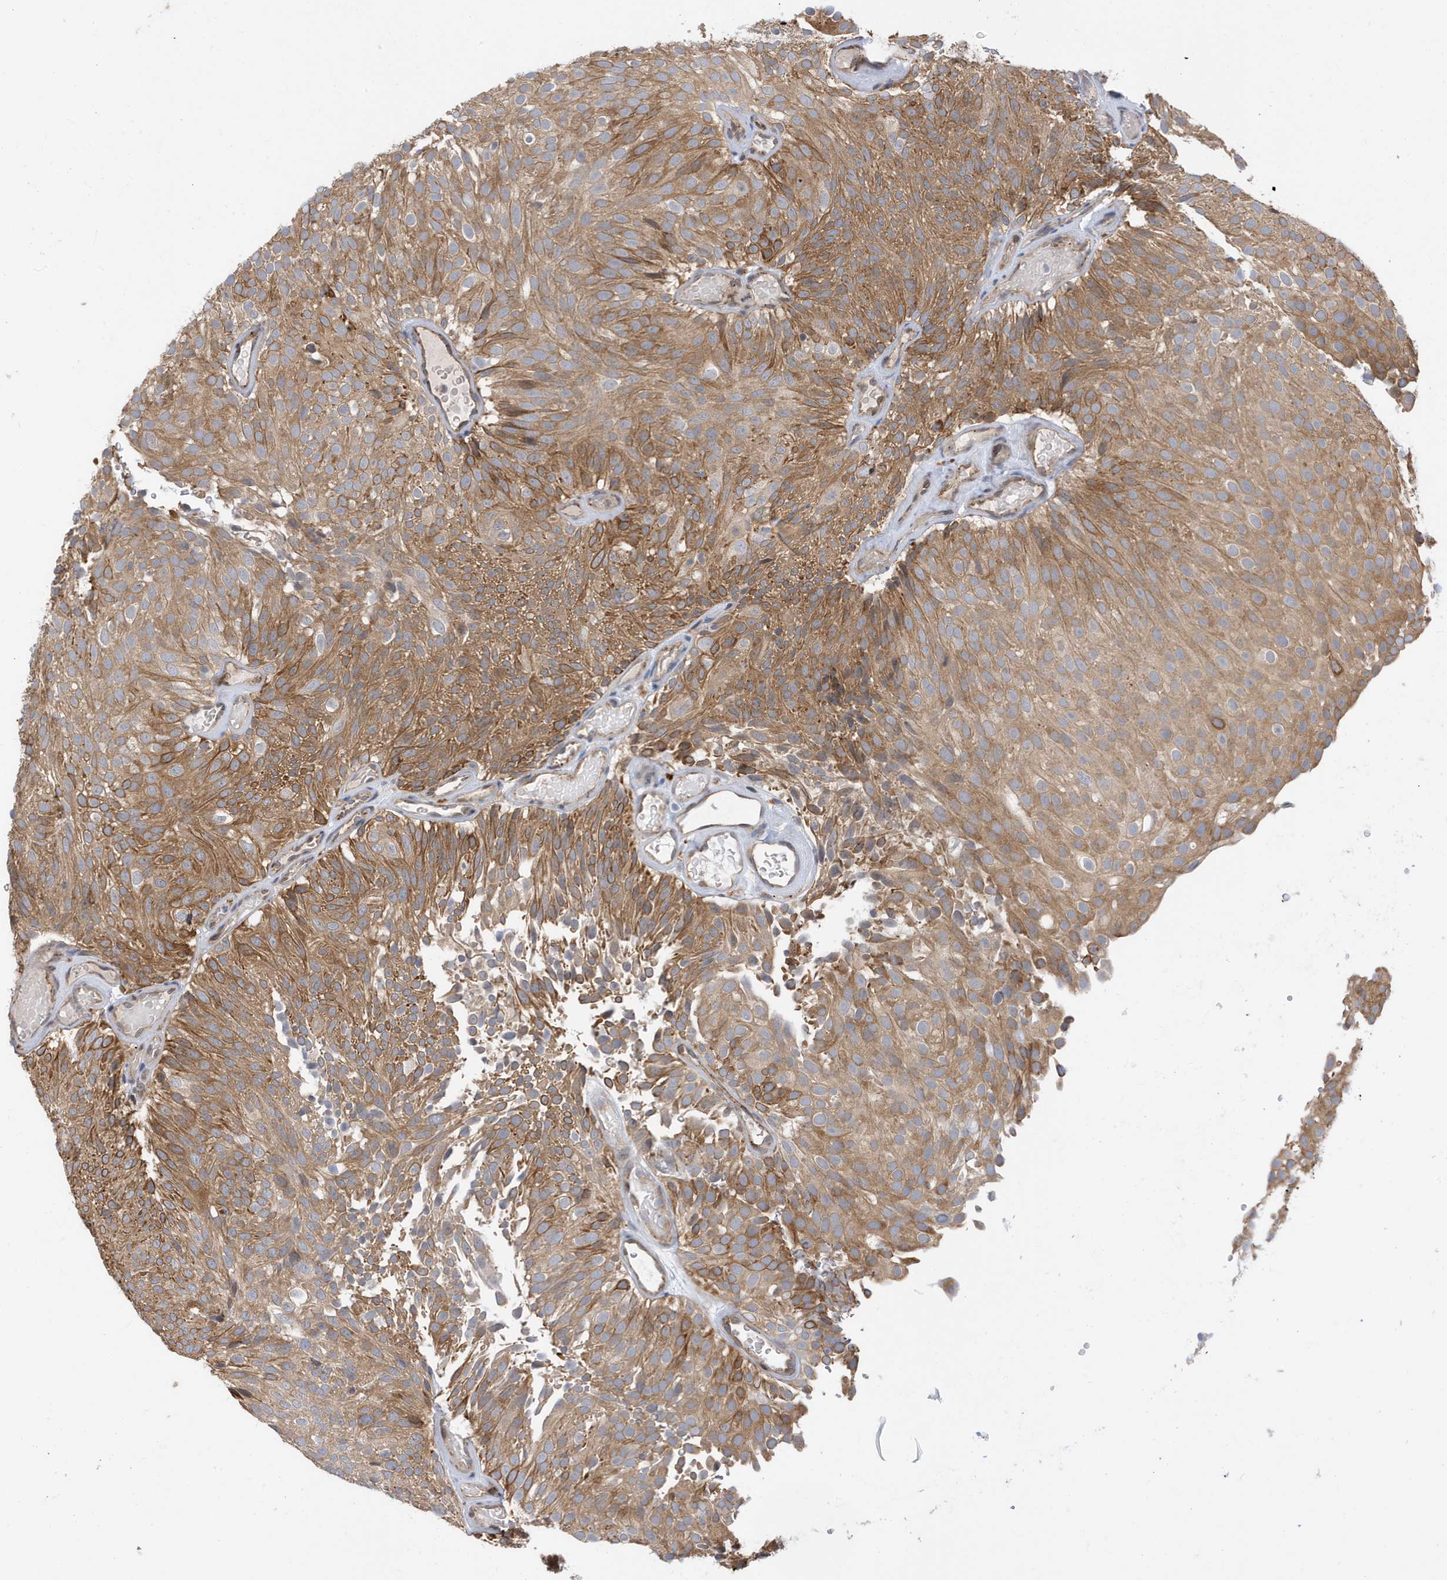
{"staining": {"intensity": "moderate", "quantity": ">75%", "location": "cytoplasmic/membranous"}, "tissue": "urothelial cancer", "cell_type": "Tumor cells", "image_type": "cancer", "snomed": [{"axis": "morphology", "description": "Urothelial carcinoma, Low grade"}, {"axis": "topography", "description": "Urinary bladder"}], "caption": "DAB (3,3'-diaminobenzidine) immunohistochemical staining of human low-grade urothelial carcinoma demonstrates moderate cytoplasmic/membranous protein expression in about >75% of tumor cells.", "gene": "ZNF507", "patient": {"sex": "male", "age": 78}}